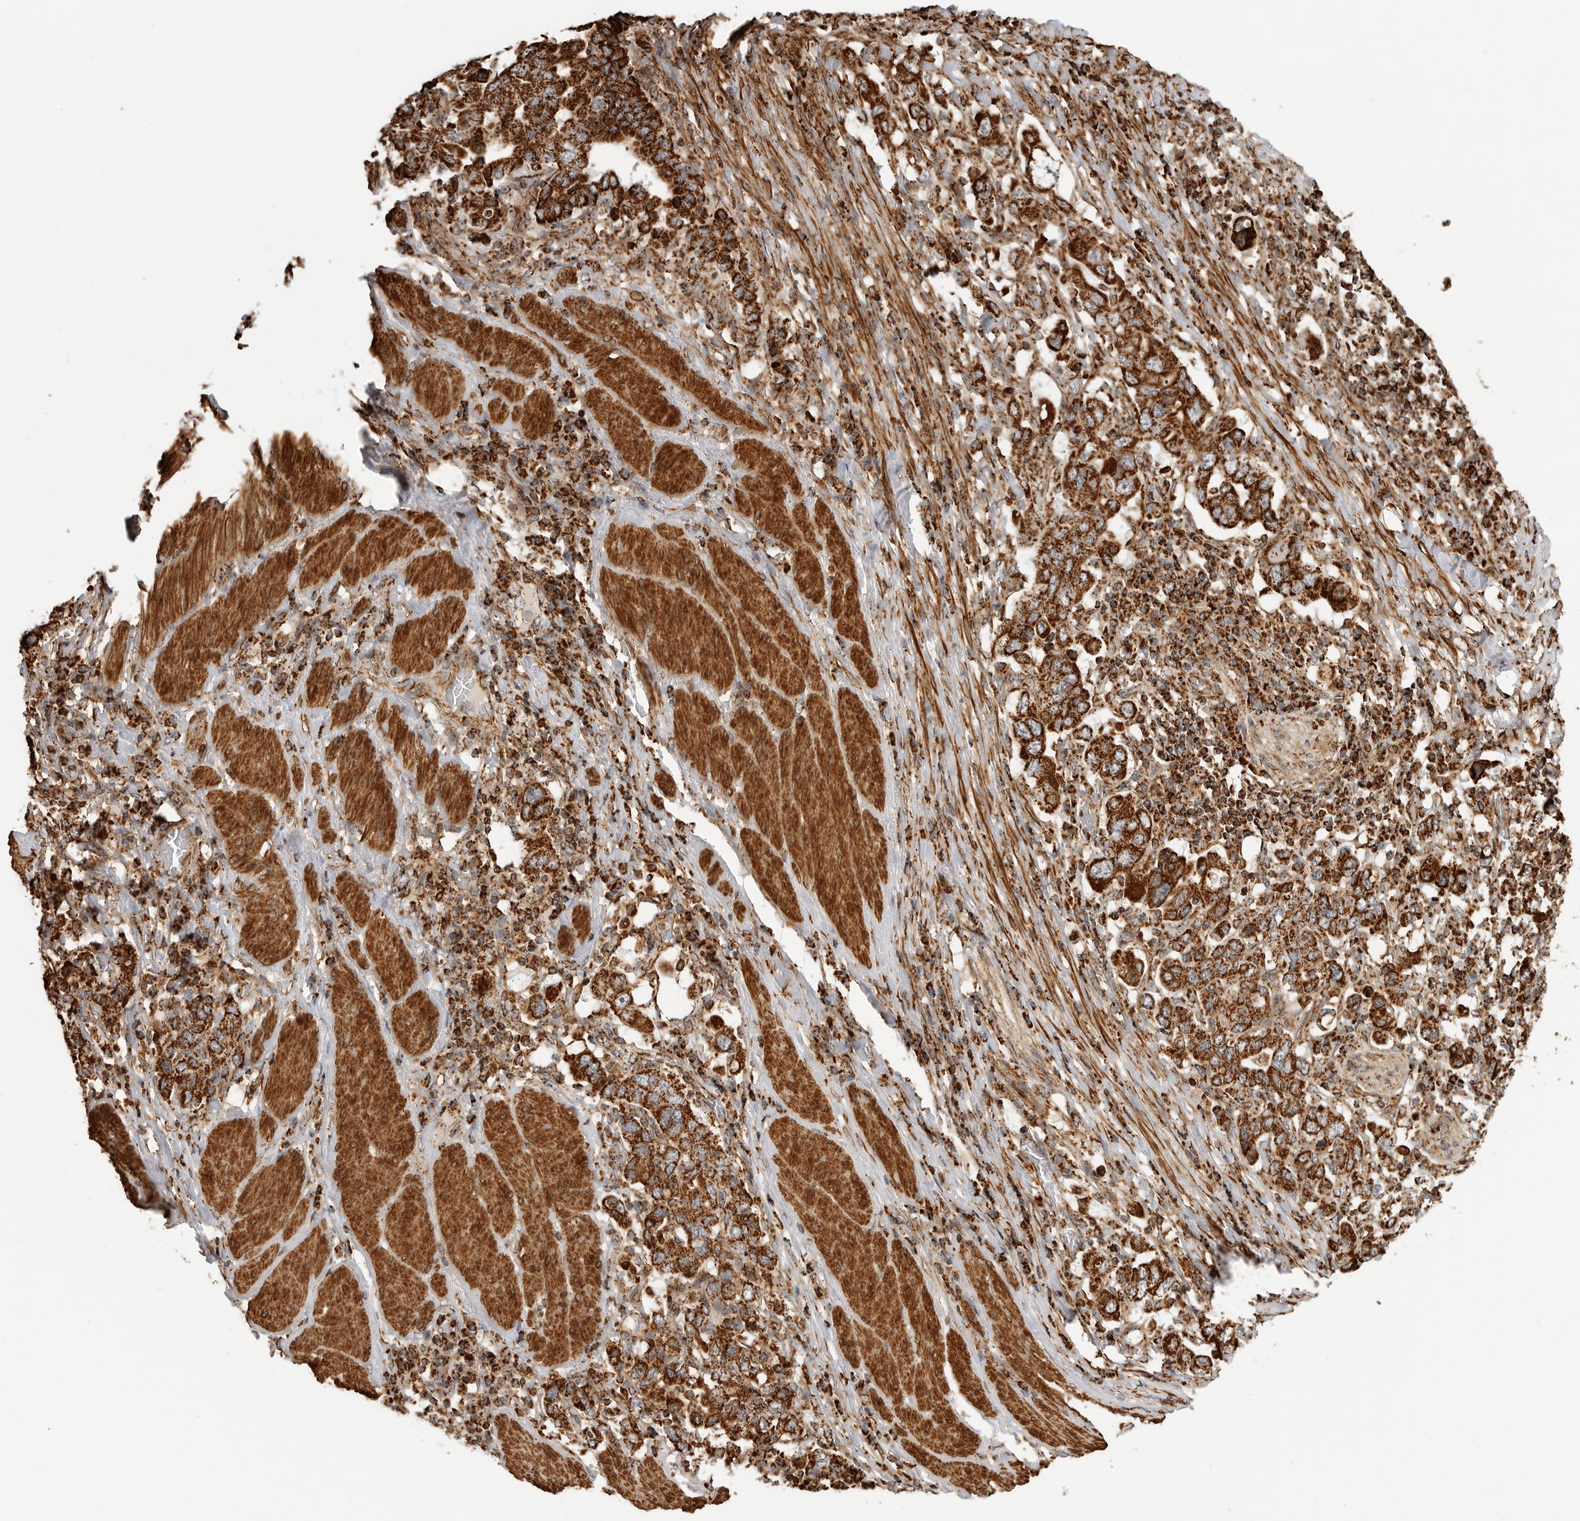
{"staining": {"intensity": "strong", "quantity": ">75%", "location": "cytoplasmic/membranous"}, "tissue": "stomach cancer", "cell_type": "Tumor cells", "image_type": "cancer", "snomed": [{"axis": "morphology", "description": "Adenocarcinoma, NOS"}, {"axis": "topography", "description": "Stomach, upper"}], "caption": "Approximately >75% of tumor cells in human adenocarcinoma (stomach) demonstrate strong cytoplasmic/membranous protein expression as visualized by brown immunohistochemical staining.", "gene": "BMP2K", "patient": {"sex": "male", "age": 62}}